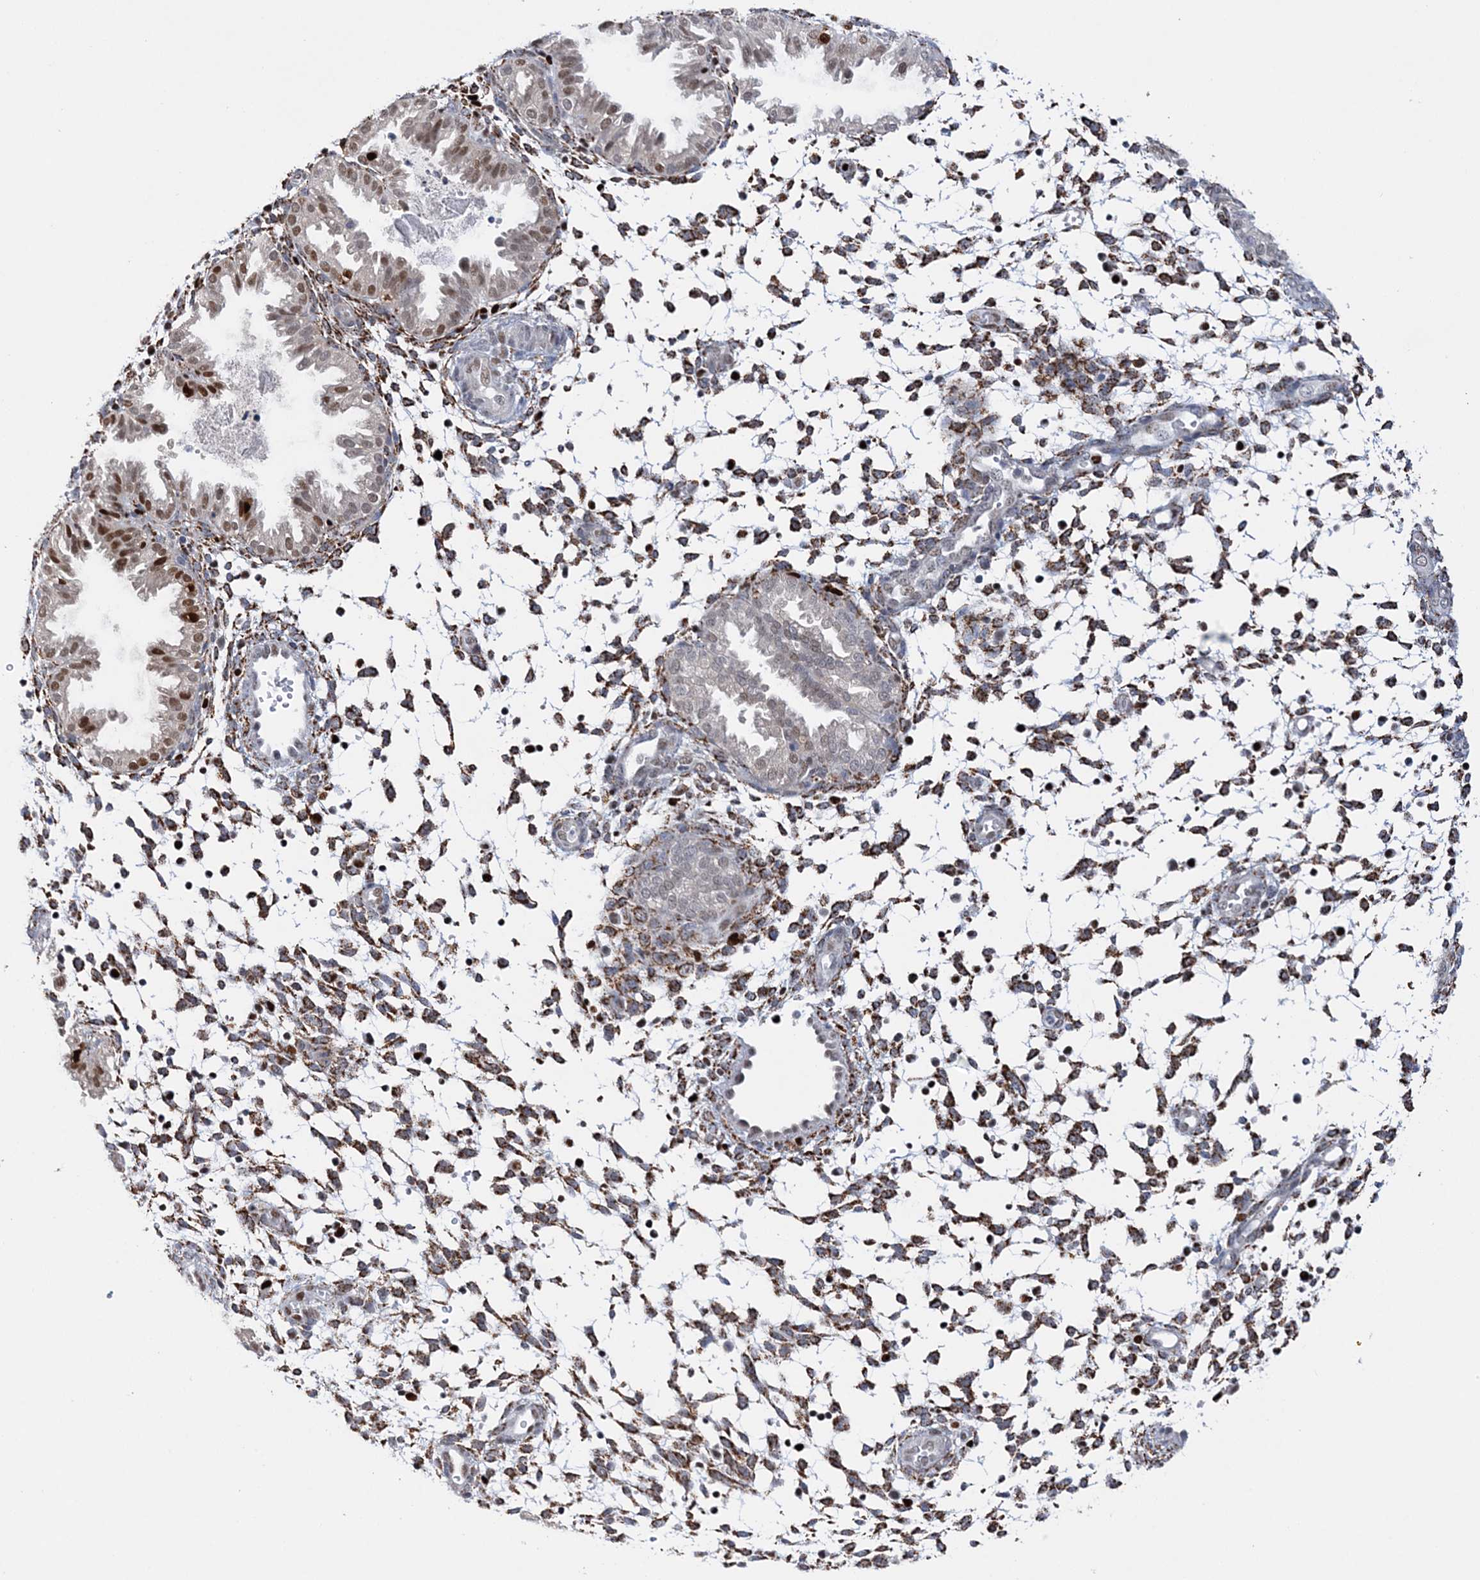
{"staining": {"intensity": "moderate", "quantity": "25%-75%", "location": "cytoplasmic/membranous"}, "tissue": "endometrium", "cell_type": "Cells in endometrial stroma", "image_type": "normal", "snomed": [{"axis": "morphology", "description": "Normal tissue, NOS"}, {"axis": "topography", "description": "Endometrium"}], "caption": "Endometrium stained with immunohistochemistry (IHC) shows moderate cytoplasmic/membranous expression in approximately 25%-75% of cells in endometrial stroma.", "gene": "NIT2", "patient": {"sex": "female", "age": 33}}